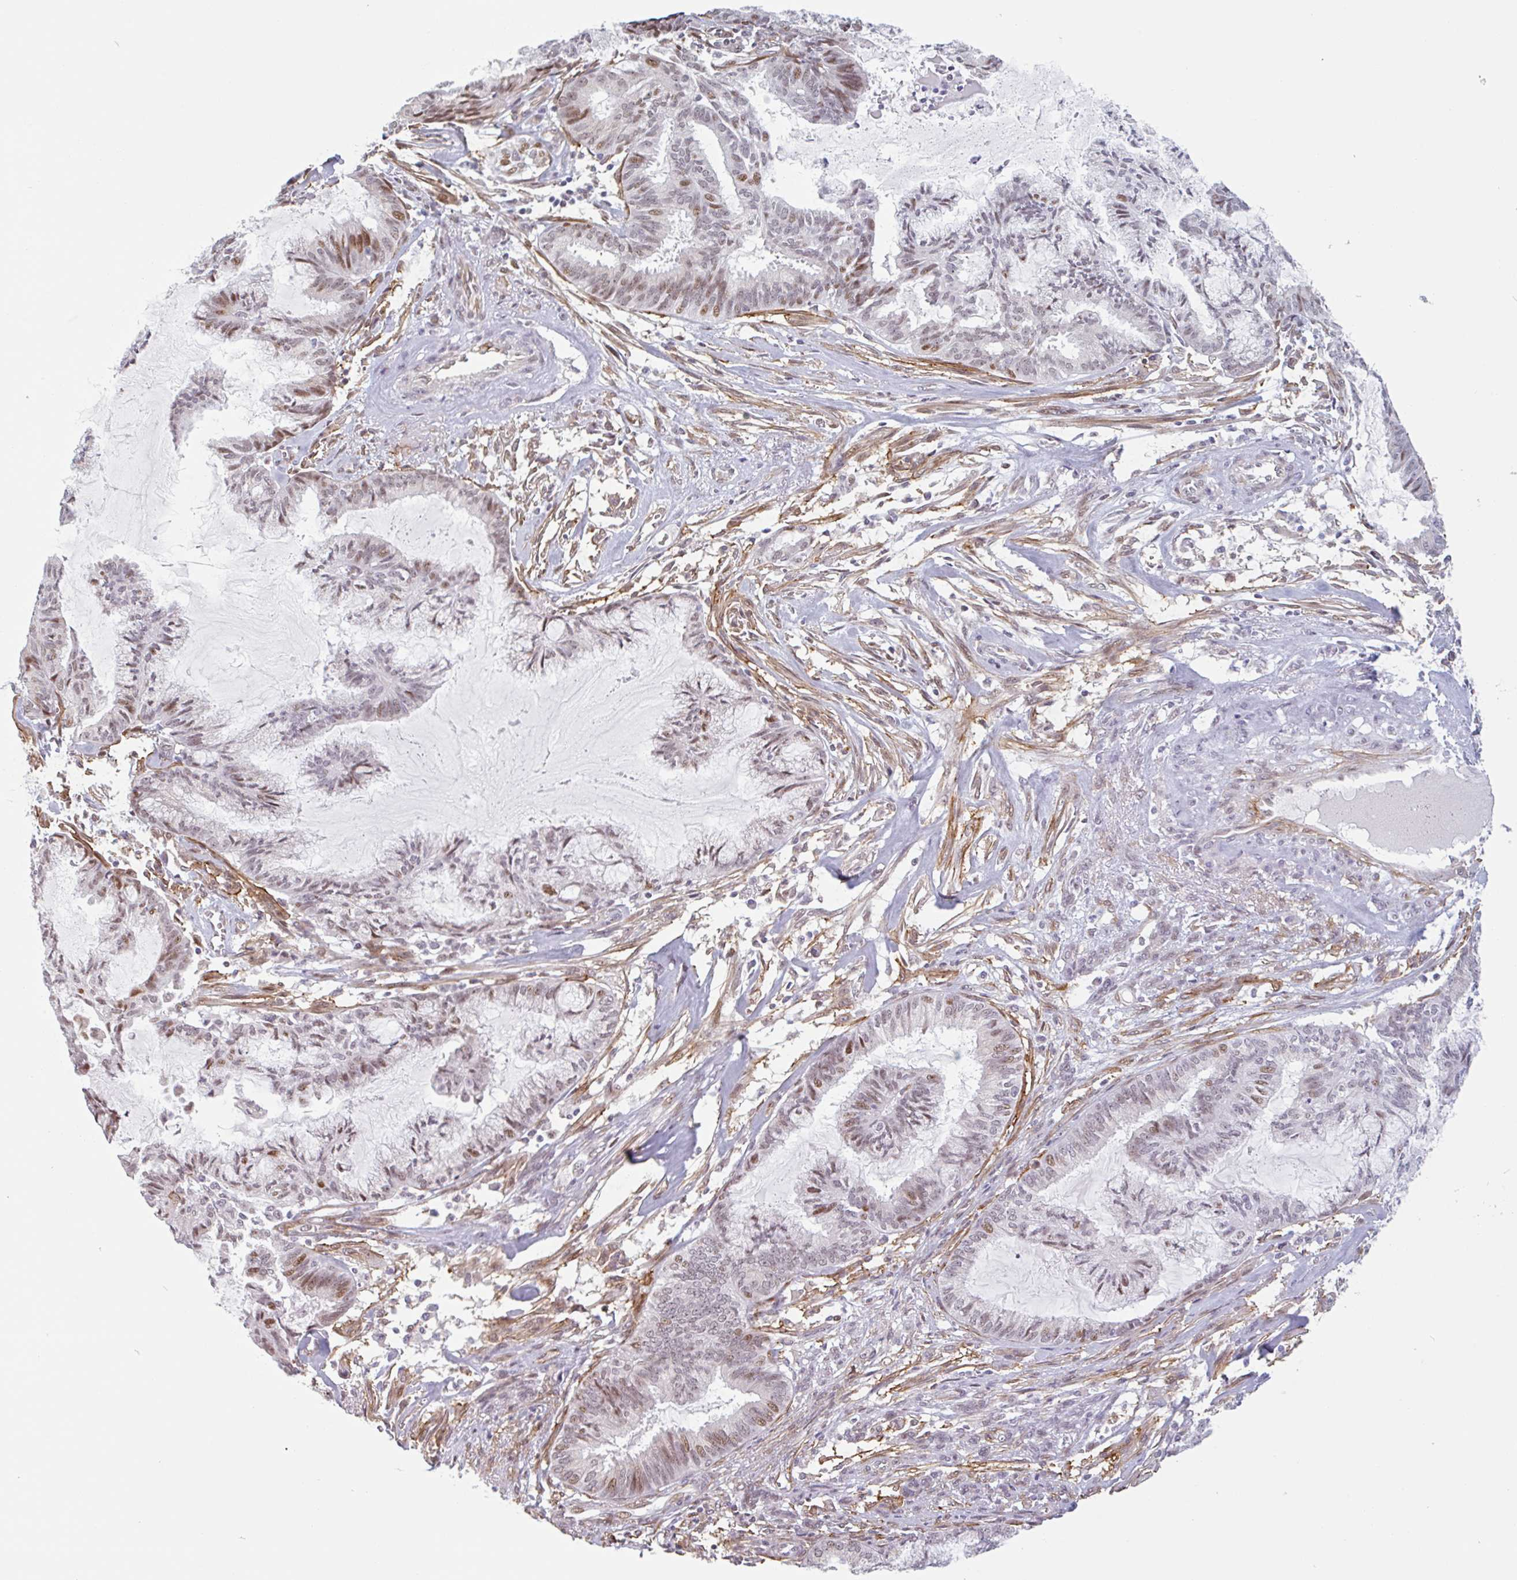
{"staining": {"intensity": "moderate", "quantity": "<25%", "location": "nuclear"}, "tissue": "endometrial cancer", "cell_type": "Tumor cells", "image_type": "cancer", "snomed": [{"axis": "morphology", "description": "Adenocarcinoma, NOS"}, {"axis": "topography", "description": "Endometrium"}], "caption": "Human endometrial cancer (adenocarcinoma) stained with a protein marker shows moderate staining in tumor cells.", "gene": "TMEM119", "patient": {"sex": "female", "age": 86}}